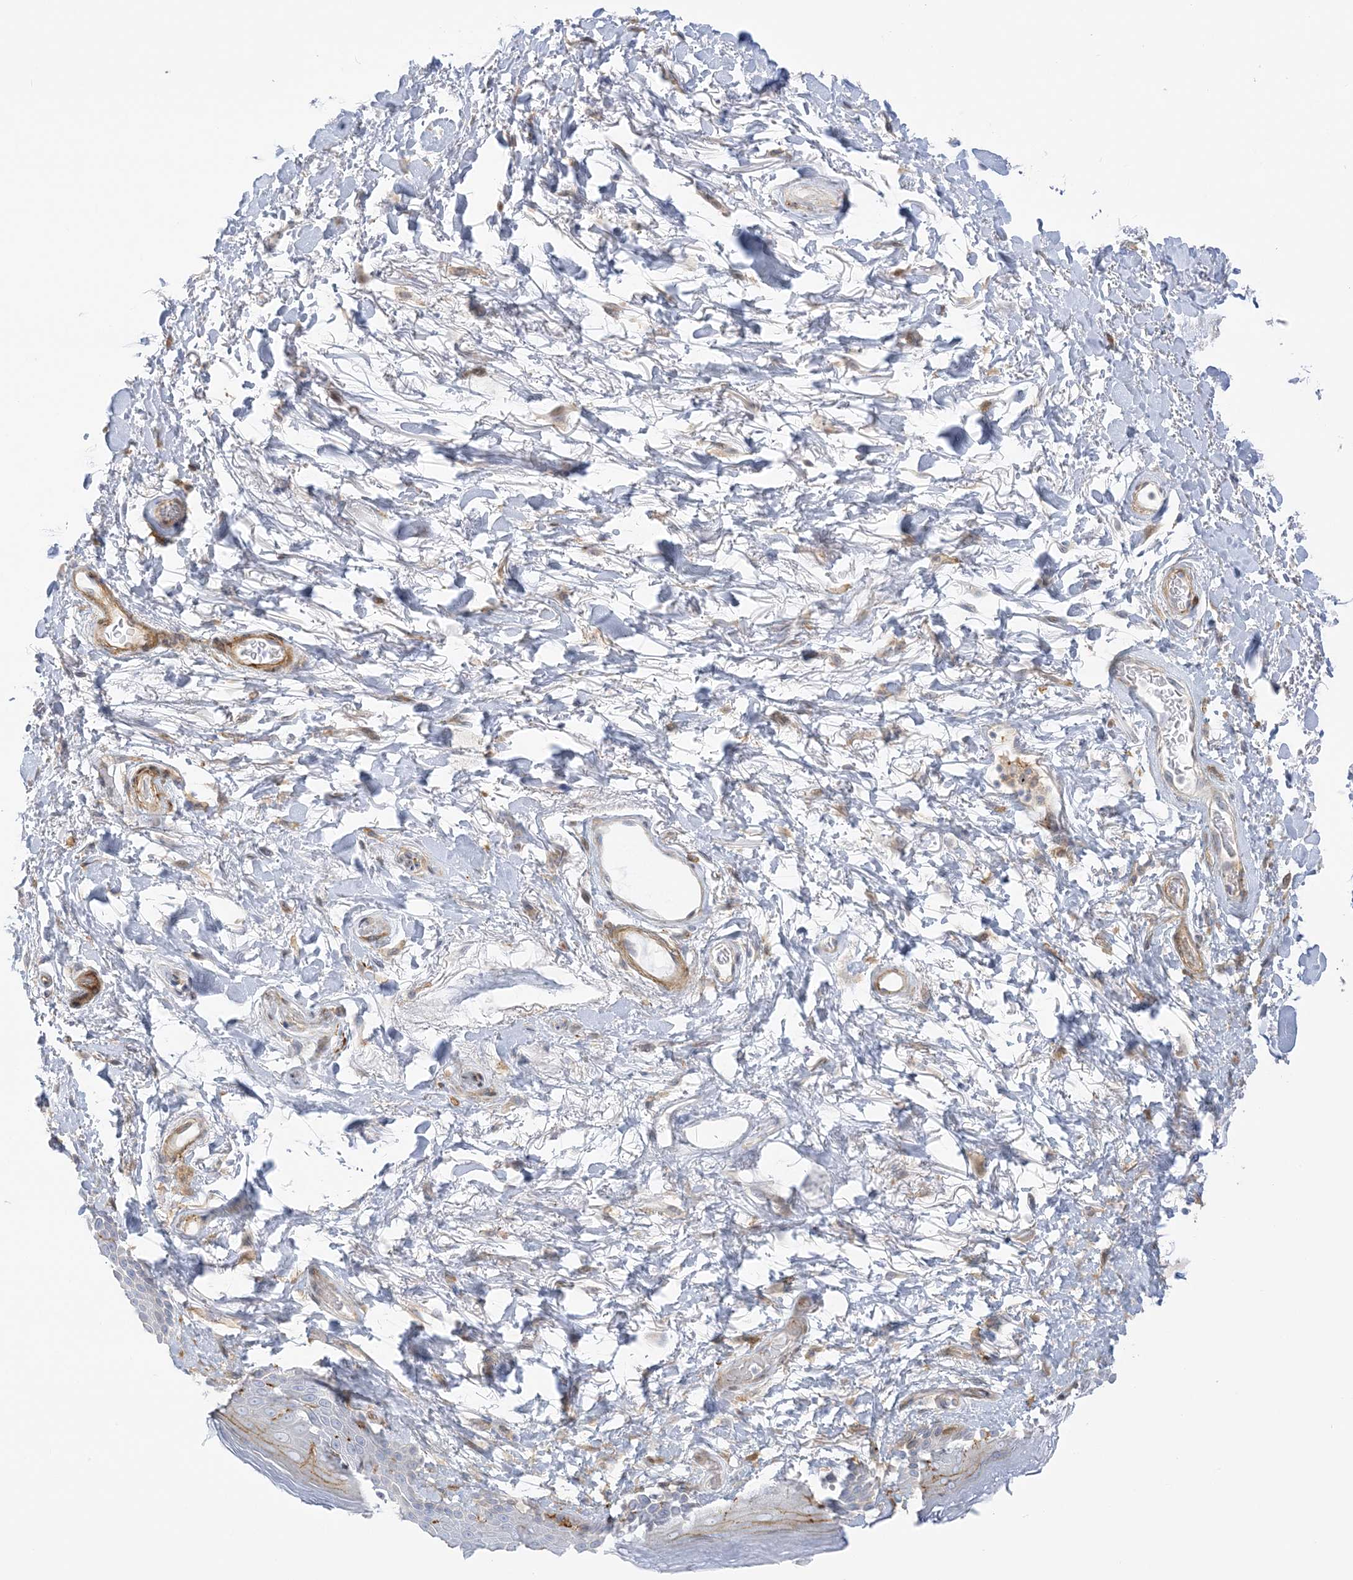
{"staining": {"intensity": "moderate", "quantity": "<25%", "location": "cytoplasmic/membranous"}, "tissue": "skin", "cell_type": "Epidermal cells", "image_type": "normal", "snomed": [{"axis": "morphology", "description": "Normal tissue, NOS"}, {"axis": "topography", "description": "Anal"}], "caption": "This is an image of immunohistochemistry staining of unremarkable skin, which shows moderate expression in the cytoplasmic/membranous of epidermal cells.", "gene": "ICMT", "patient": {"sex": "male", "age": 74}}